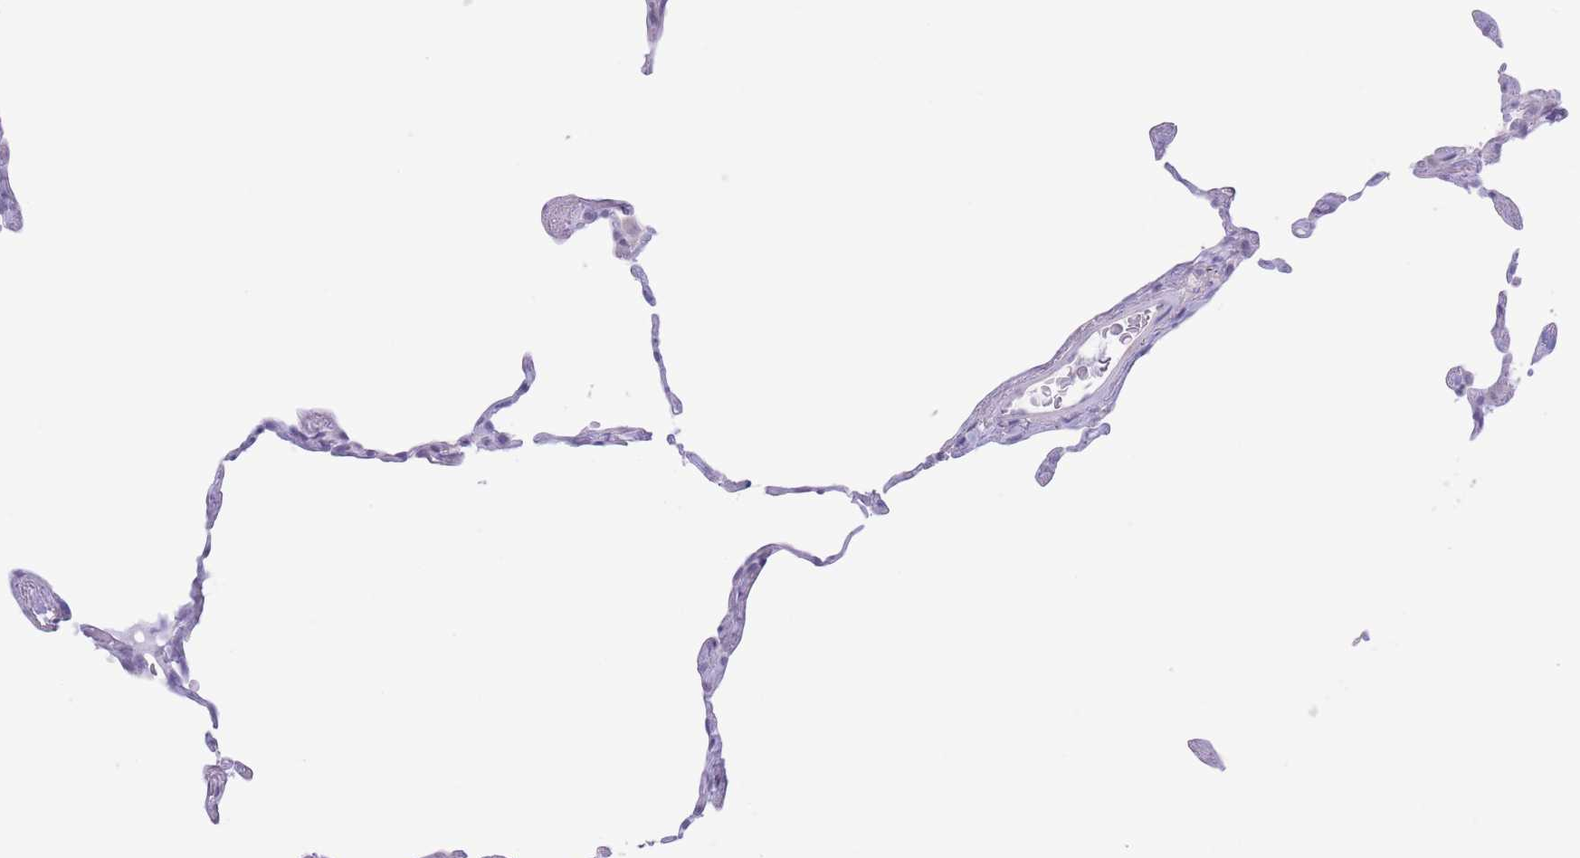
{"staining": {"intensity": "negative", "quantity": "none", "location": "none"}, "tissue": "lung", "cell_type": "Alveolar cells", "image_type": "normal", "snomed": [{"axis": "morphology", "description": "Normal tissue, NOS"}, {"axis": "topography", "description": "Lung"}], "caption": "Immunohistochemistry (IHC) image of unremarkable lung stained for a protein (brown), which displays no expression in alveolar cells. The staining was performed using DAB (3,3'-diaminobenzidine) to visualize the protein expression in brown, while the nuclei were stained in blue with hematoxylin (Magnification: 20x).", "gene": "PKLR", "patient": {"sex": "female", "age": 57}}